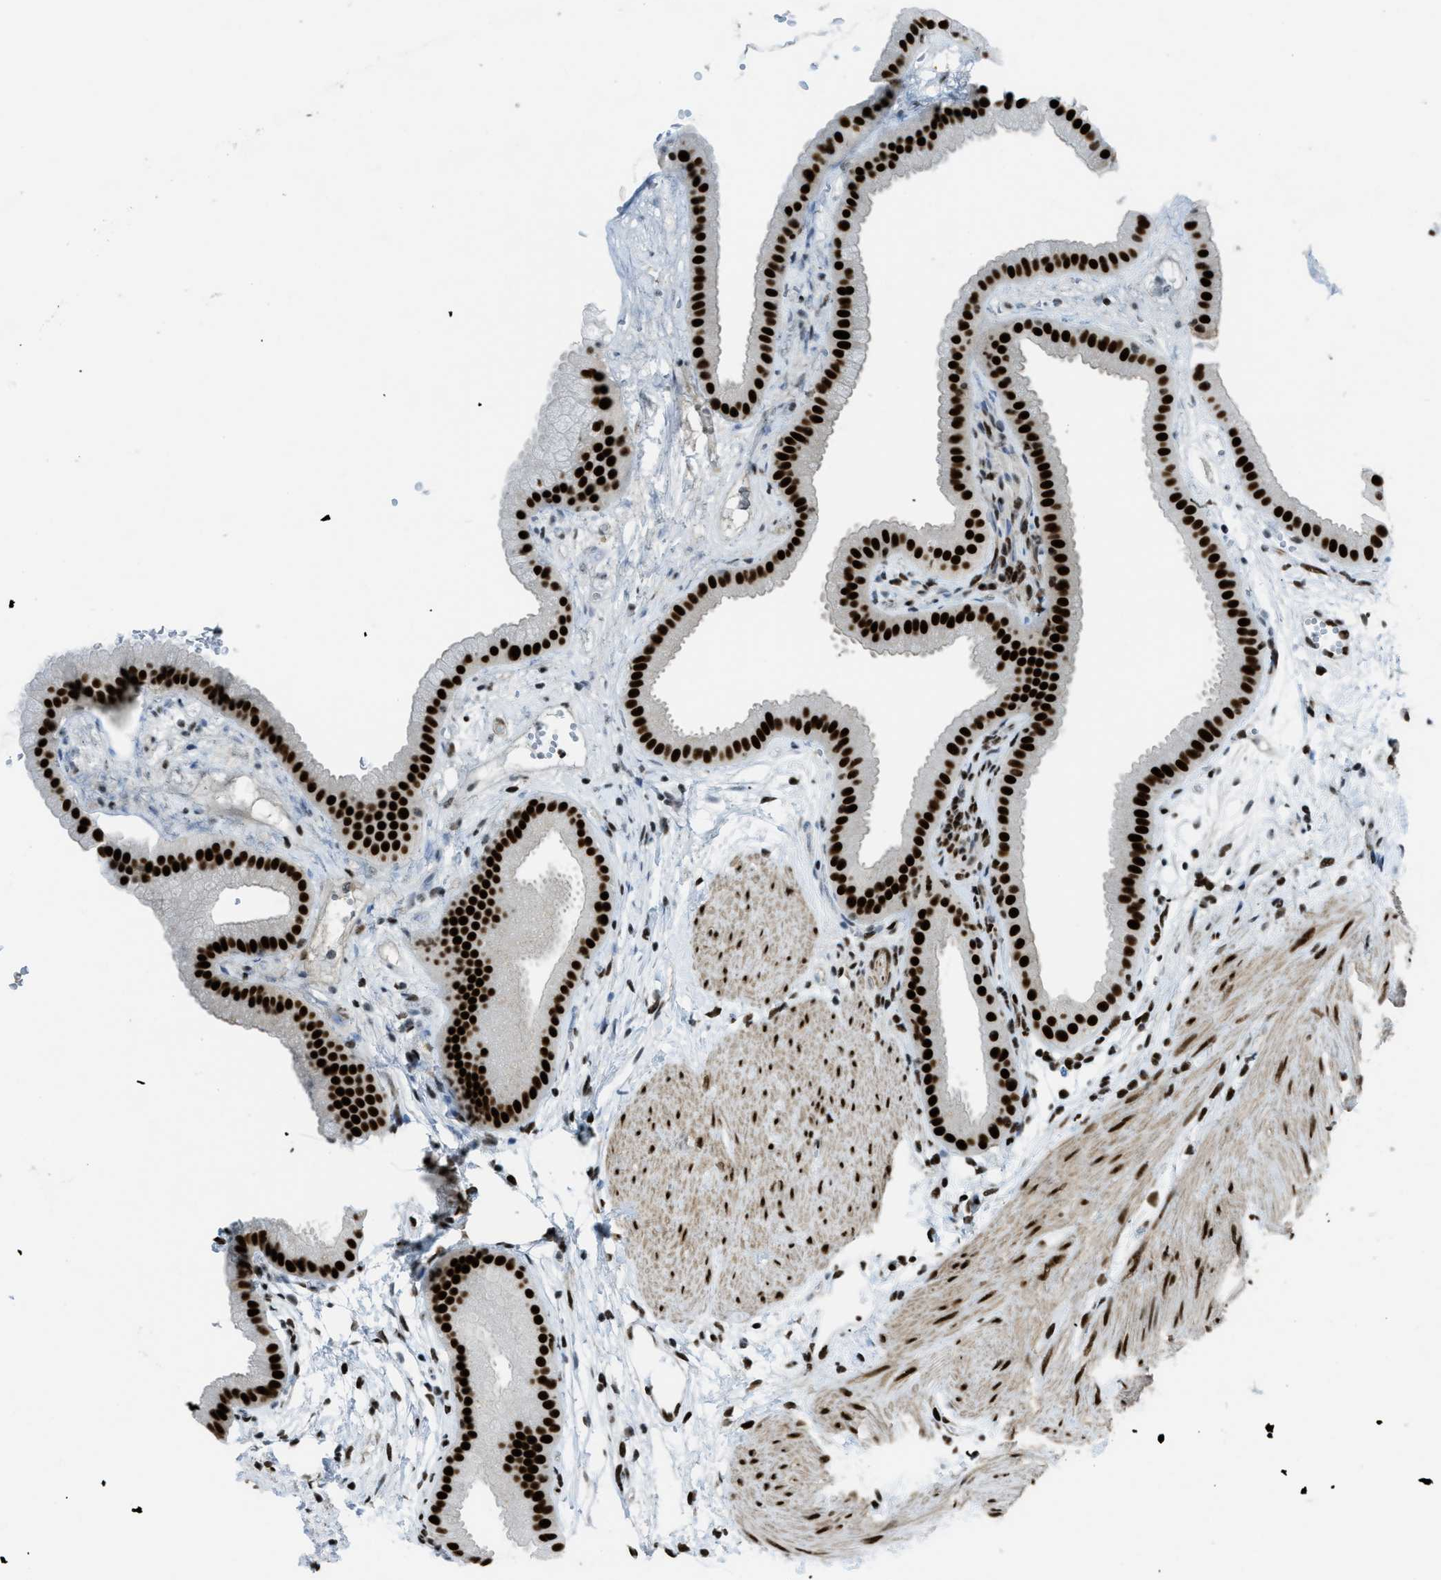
{"staining": {"intensity": "strong", "quantity": ">75%", "location": "nuclear"}, "tissue": "gallbladder", "cell_type": "Glandular cells", "image_type": "normal", "snomed": [{"axis": "morphology", "description": "Normal tissue, NOS"}, {"axis": "topography", "description": "Gallbladder"}], "caption": "Glandular cells demonstrate high levels of strong nuclear staining in about >75% of cells in unremarkable gallbladder. The staining is performed using DAB brown chromogen to label protein expression. The nuclei are counter-stained blue using hematoxylin.", "gene": "ZNF207", "patient": {"sex": "female", "age": 64}}